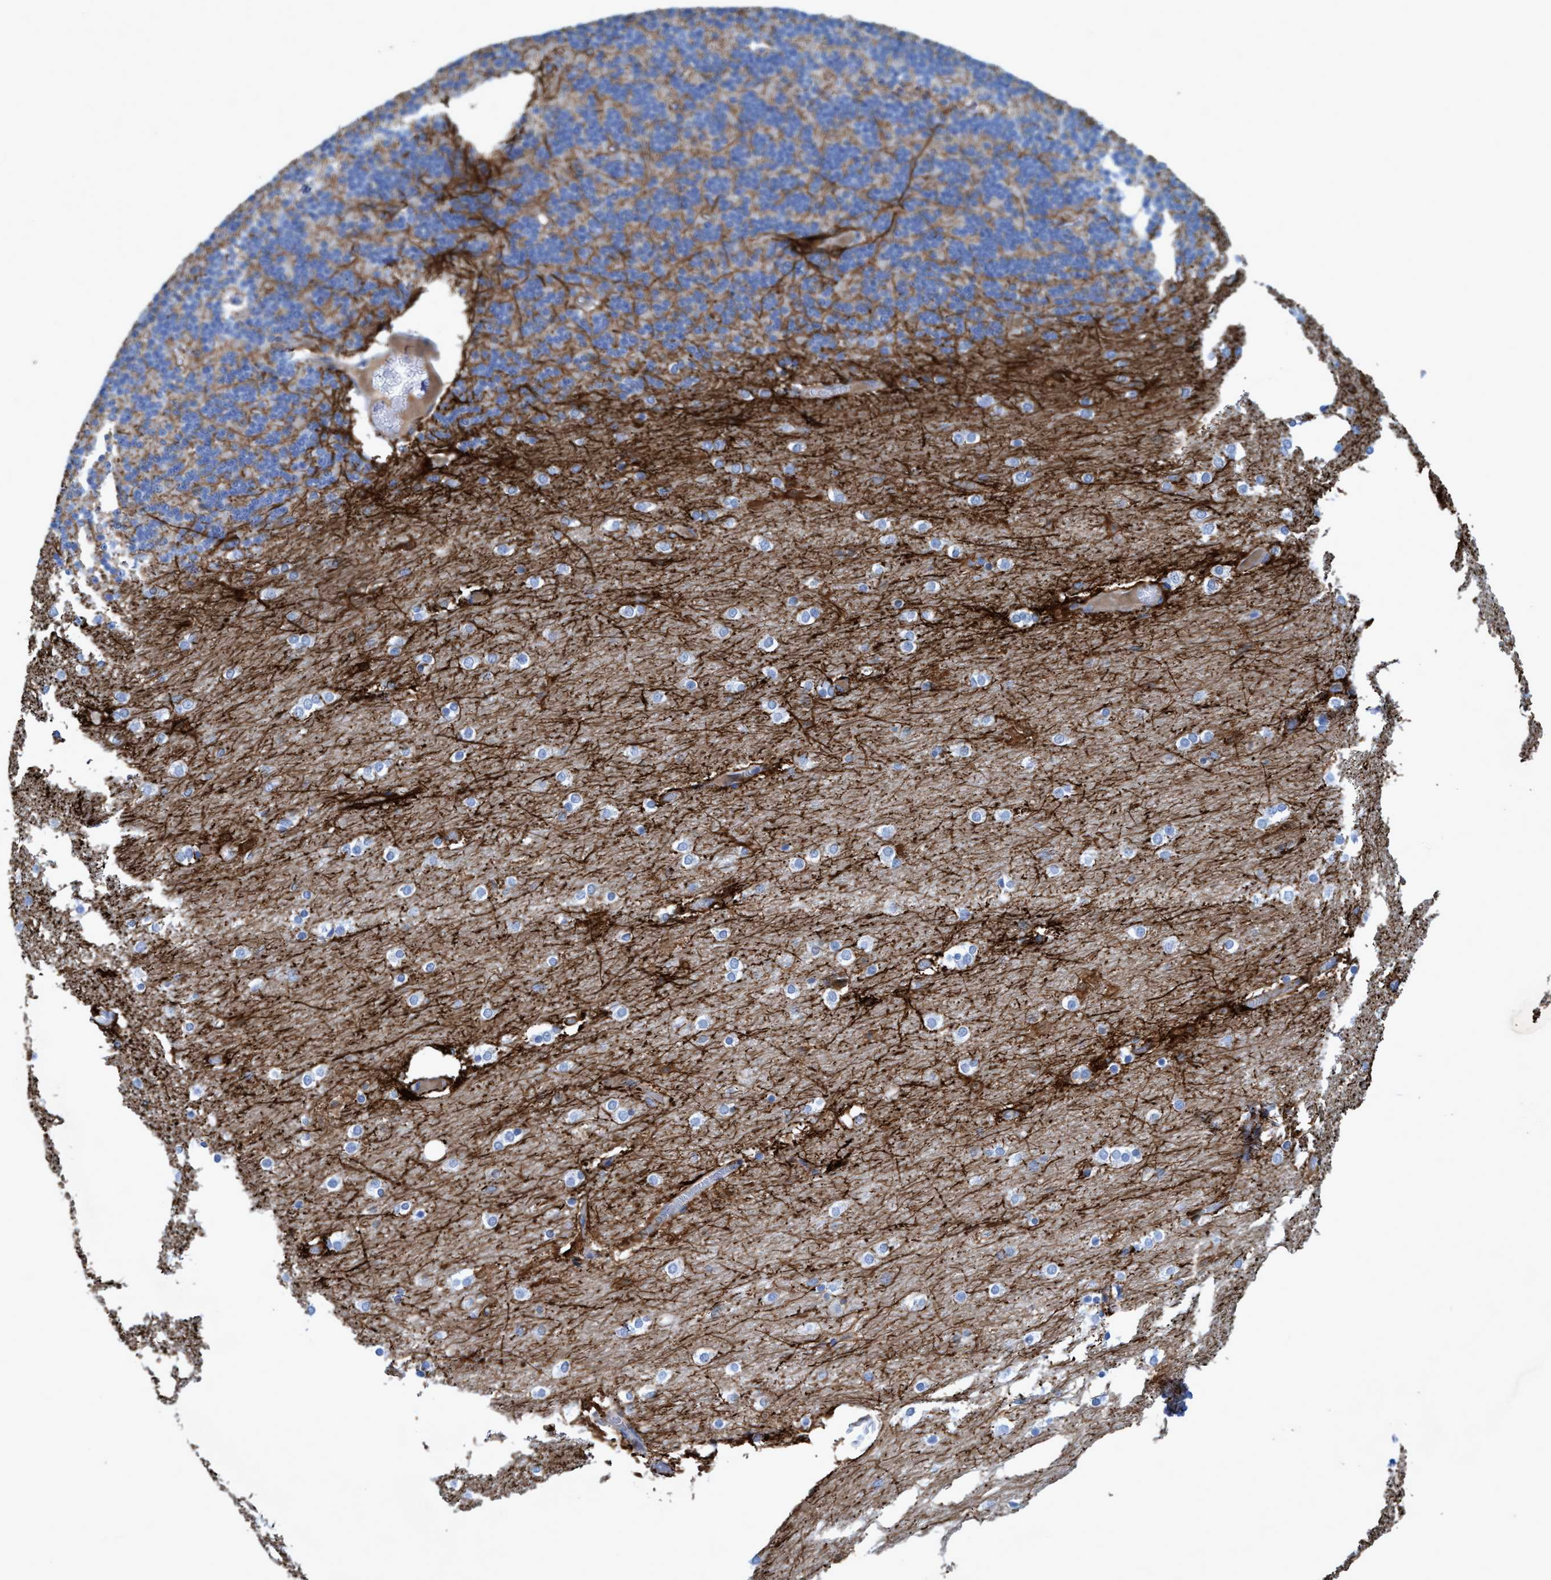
{"staining": {"intensity": "moderate", "quantity": "<25%", "location": "cytoplasmic/membranous"}, "tissue": "cerebellum", "cell_type": "Cells in granular layer", "image_type": "normal", "snomed": [{"axis": "morphology", "description": "Normal tissue, NOS"}, {"axis": "topography", "description": "Cerebellum"}], "caption": "Immunohistochemical staining of unremarkable human cerebellum shows <25% levels of moderate cytoplasmic/membranous protein expression in approximately <25% of cells in granular layer. Immunohistochemistry (ihc) stains the protein of interest in brown and the nuclei are stained blue.", "gene": "GULP1", "patient": {"sex": "female", "age": 54}}